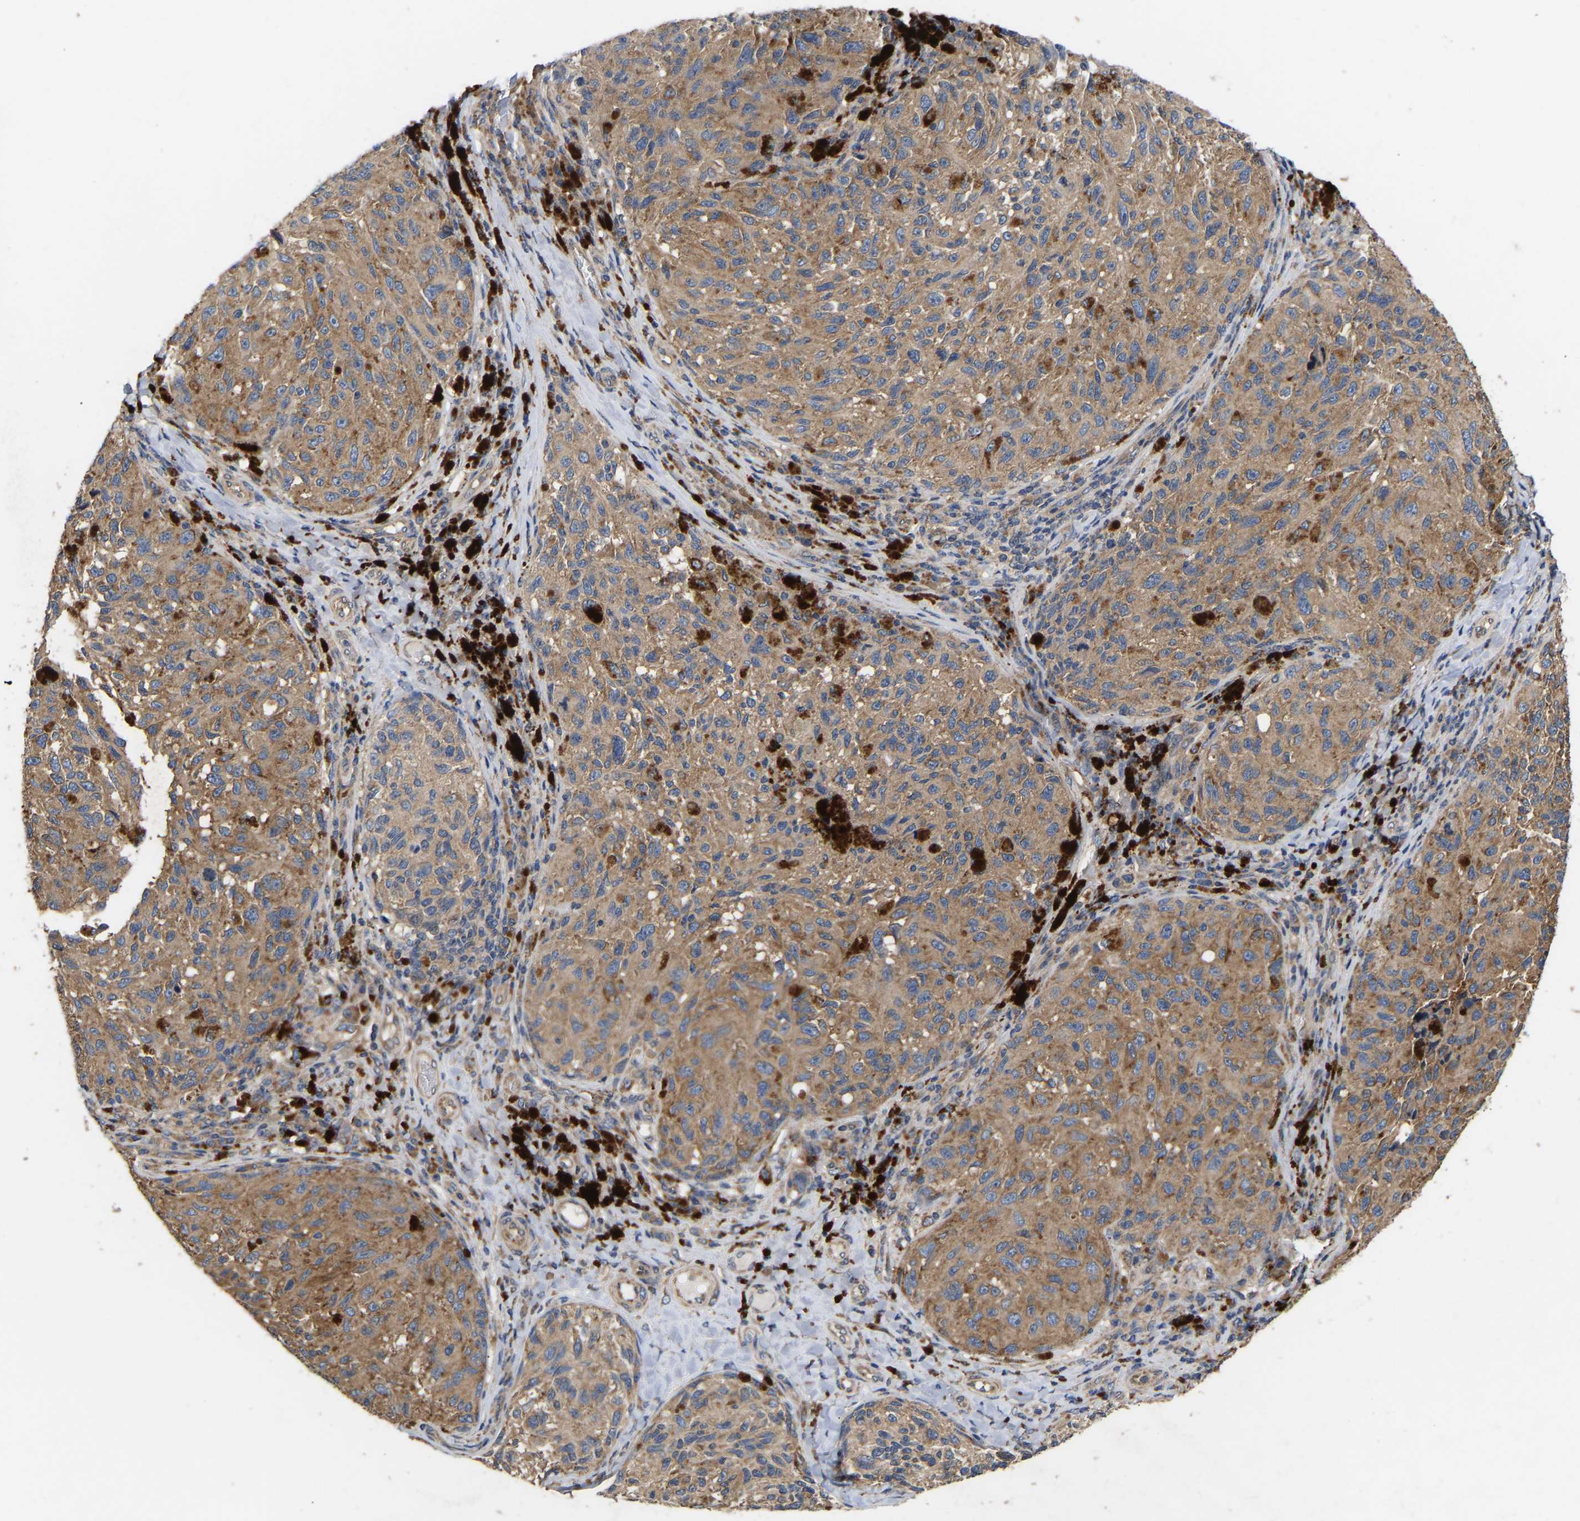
{"staining": {"intensity": "moderate", "quantity": ">75%", "location": "cytoplasmic/membranous"}, "tissue": "melanoma", "cell_type": "Tumor cells", "image_type": "cancer", "snomed": [{"axis": "morphology", "description": "Malignant melanoma, NOS"}, {"axis": "topography", "description": "Skin"}], "caption": "An immunohistochemistry (IHC) micrograph of tumor tissue is shown. Protein staining in brown labels moderate cytoplasmic/membranous positivity in melanoma within tumor cells.", "gene": "AIMP2", "patient": {"sex": "female", "age": 73}}